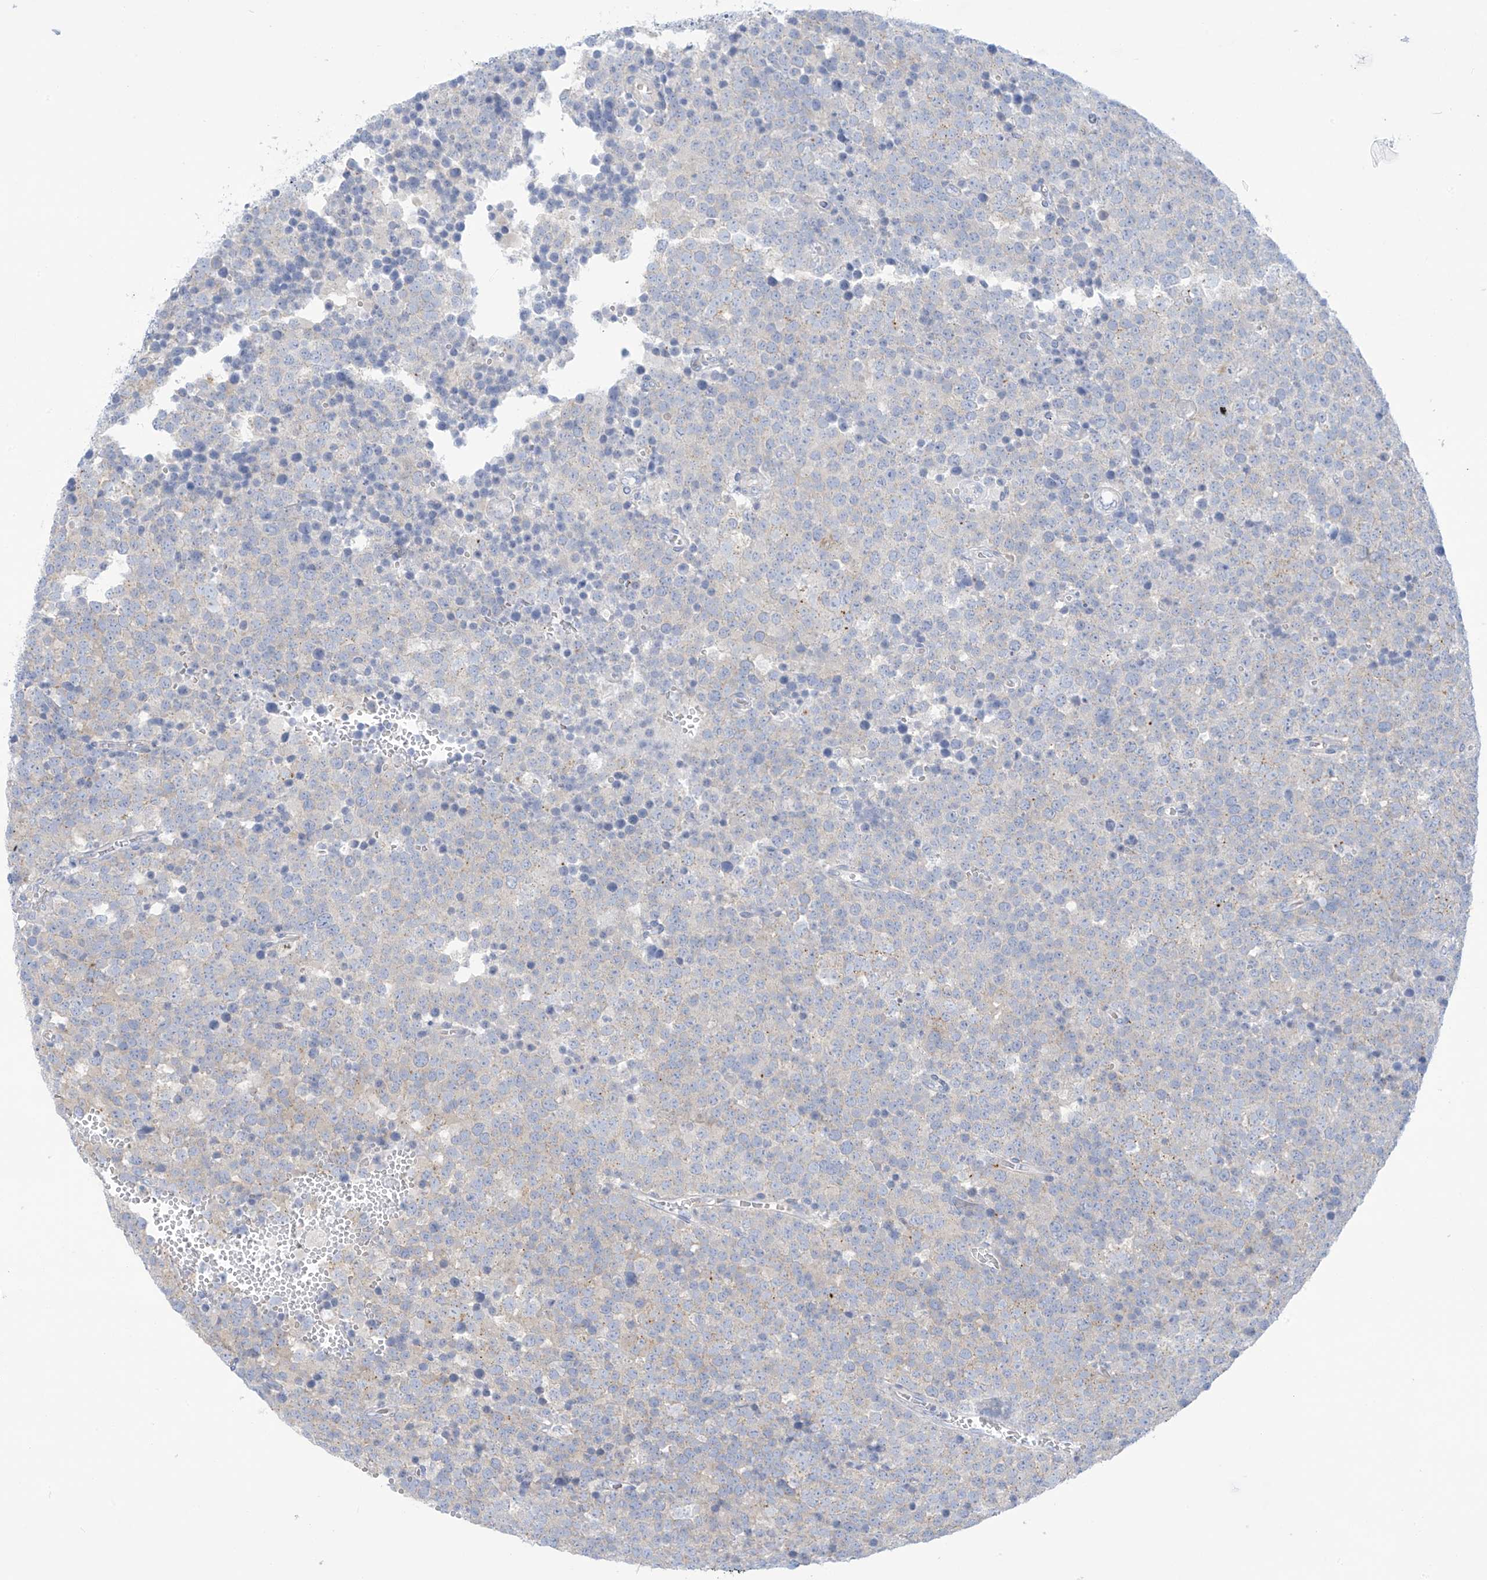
{"staining": {"intensity": "negative", "quantity": "none", "location": "none"}, "tissue": "testis cancer", "cell_type": "Tumor cells", "image_type": "cancer", "snomed": [{"axis": "morphology", "description": "Seminoma, NOS"}, {"axis": "topography", "description": "Testis"}], "caption": "The micrograph reveals no staining of tumor cells in testis seminoma. (DAB immunohistochemistry (IHC), high magnification).", "gene": "FABP2", "patient": {"sex": "male", "age": 71}}